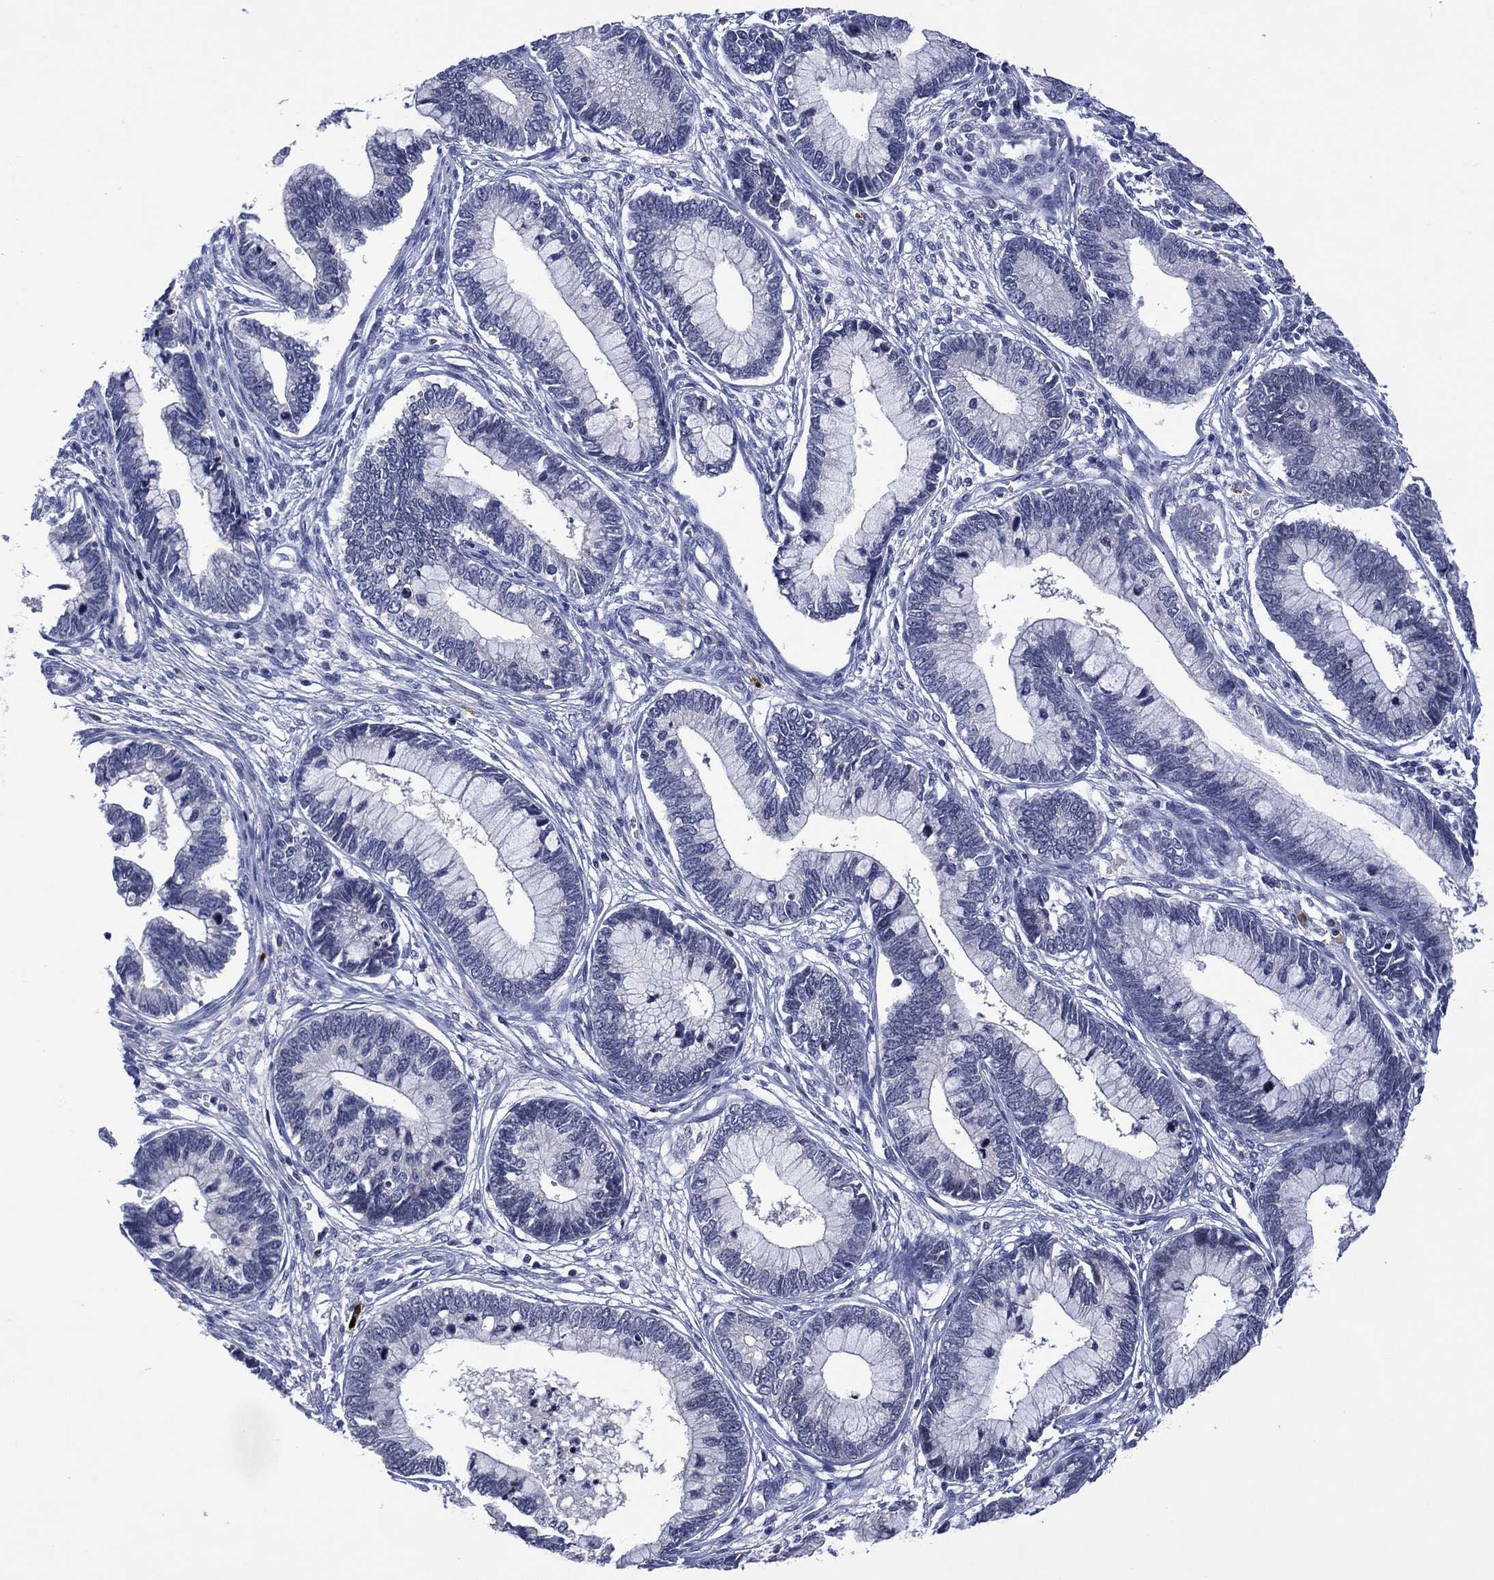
{"staining": {"intensity": "negative", "quantity": "none", "location": "none"}, "tissue": "cervical cancer", "cell_type": "Tumor cells", "image_type": "cancer", "snomed": [{"axis": "morphology", "description": "Adenocarcinoma, NOS"}, {"axis": "topography", "description": "Cervix"}], "caption": "There is no significant staining in tumor cells of cervical adenocarcinoma. (Brightfield microscopy of DAB immunohistochemistry (IHC) at high magnification).", "gene": "USP26", "patient": {"sex": "female", "age": 44}}